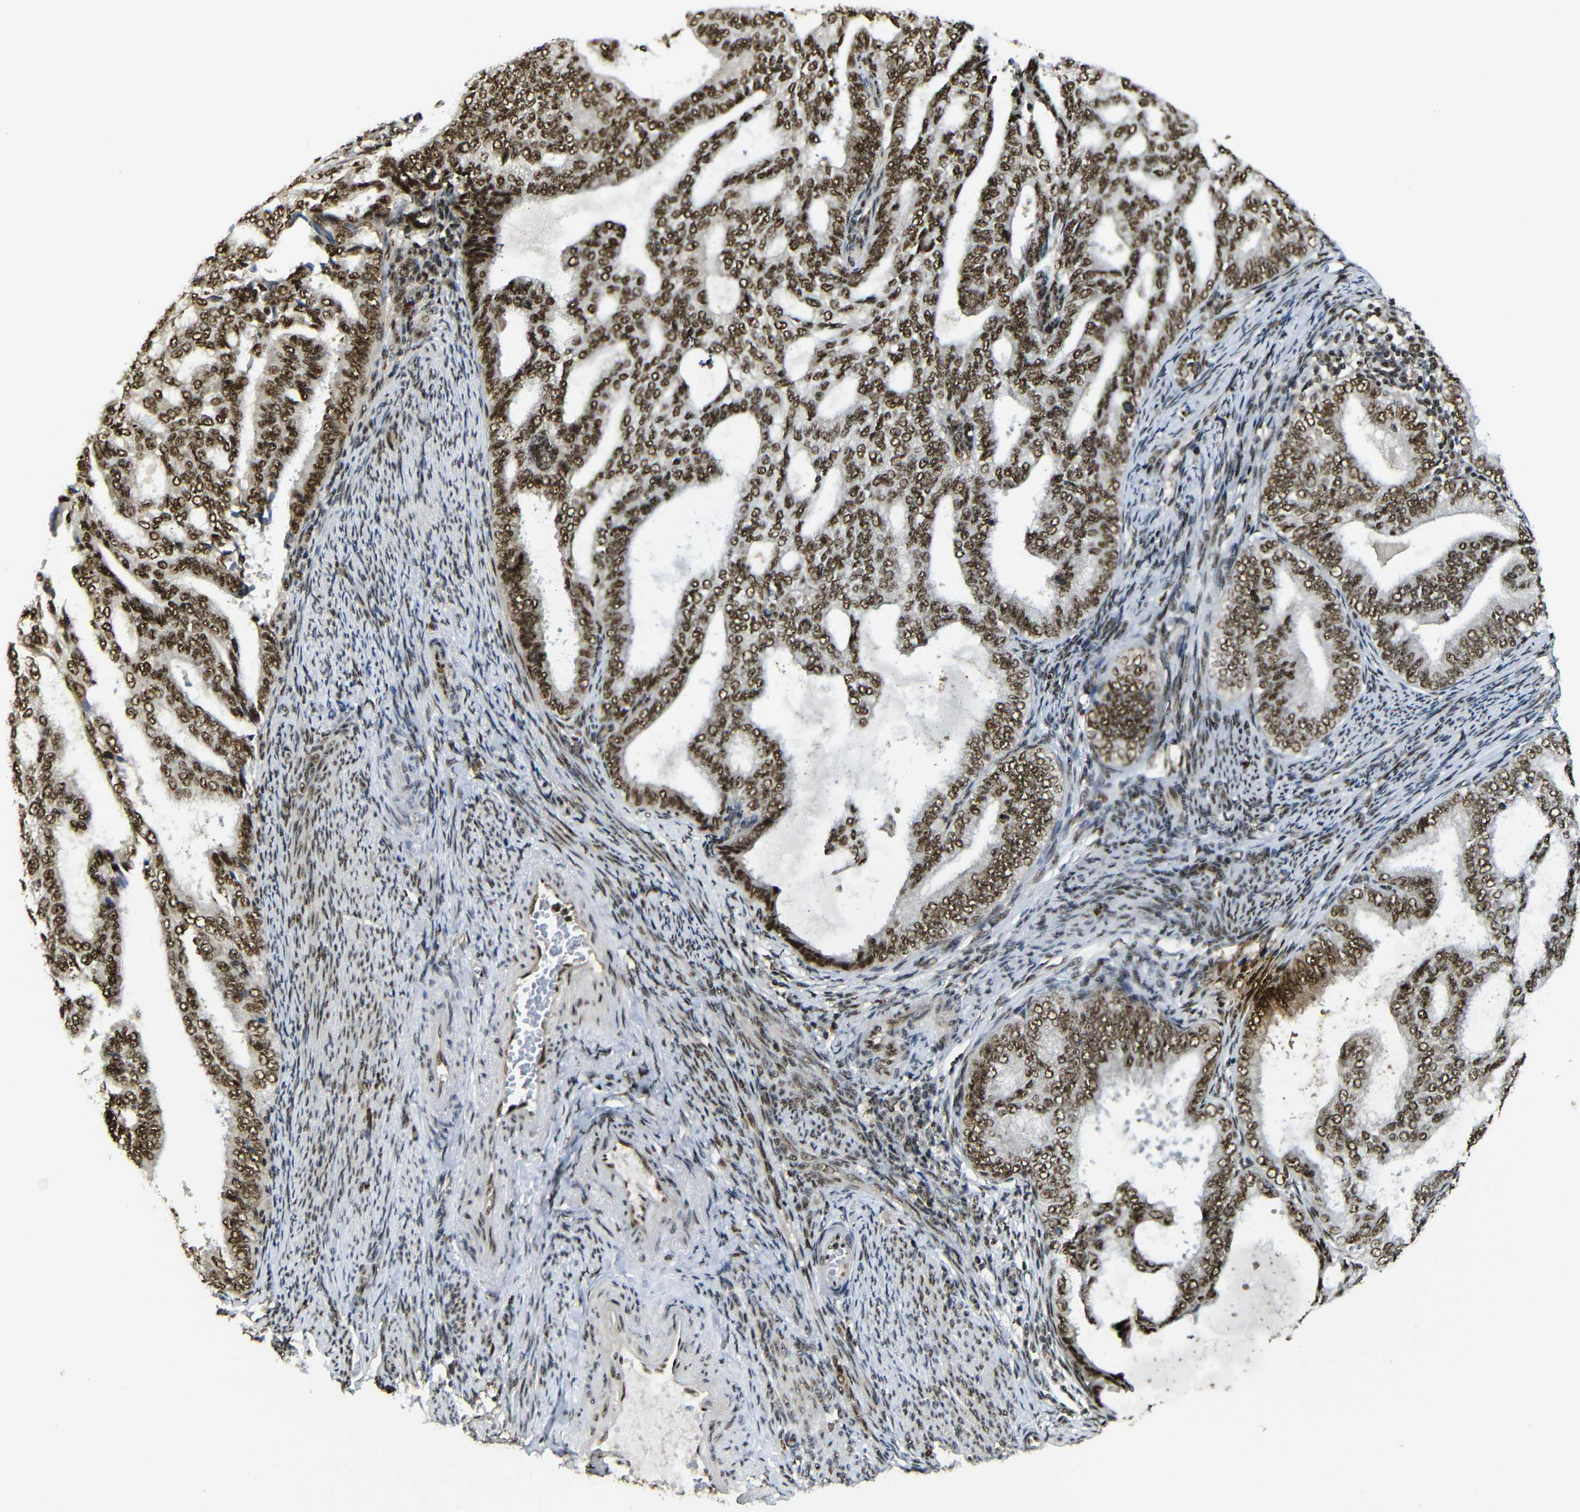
{"staining": {"intensity": "moderate", "quantity": ">75%", "location": "cytoplasmic/membranous,nuclear"}, "tissue": "endometrial cancer", "cell_type": "Tumor cells", "image_type": "cancer", "snomed": [{"axis": "morphology", "description": "Adenocarcinoma, NOS"}, {"axis": "topography", "description": "Endometrium"}], "caption": "A high-resolution image shows immunohistochemistry staining of endometrial adenocarcinoma, which exhibits moderate cytoplasmic/membranous and nuclear expression in approximately >75% of tumor cells. The staining was performed using DAB (3,3'-diaminobenzidine) to visualize the protein expression in brown, while the nuclei were stained in blue with hematoxylin (Magnification: 20x).", "gene": "TCF7L2", "patient": {"sex": "female", "age": 58}}